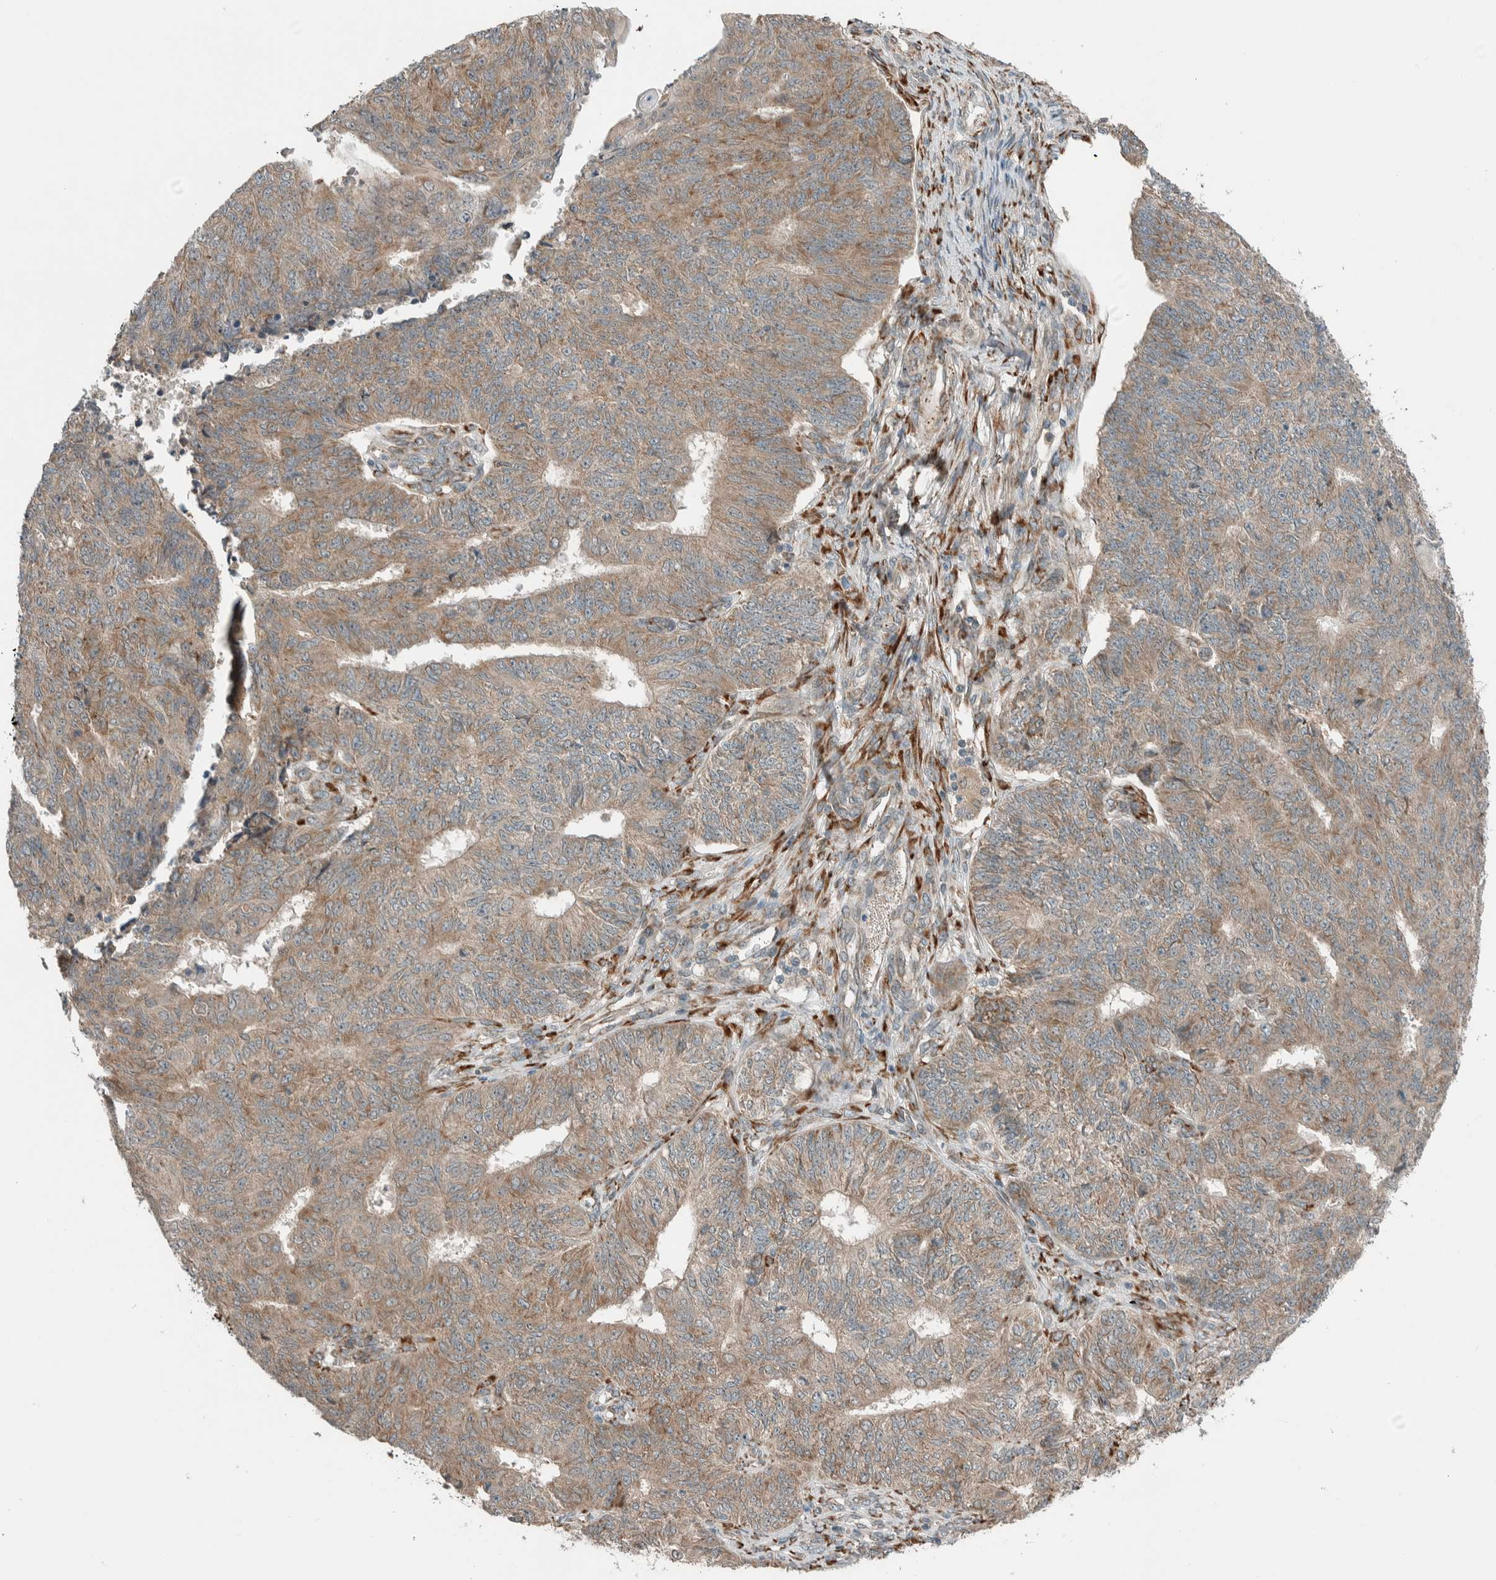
{"staining": {"intensity": "moderate", "quantity": ">75%", "location": "cytoplasmic/membranous"}, "tissue": "endometrial cancer", "cell_type": "Tumor cells", "image_type": "cancer", "snomed": [{"axis": "morphology", "description": "Adenocarcinoma, NOS"}, {"axis": "topography", "description": "Endometrium"}], "caption": "Brown immunohistochemical staining in endometrial cancer (adenocarcinoma) shows moderate cytoplasmic/membranous expression in about >75% of tumor cells.", "gene": "CTBP2", "patient": {"sex": "female", "age": 32}}